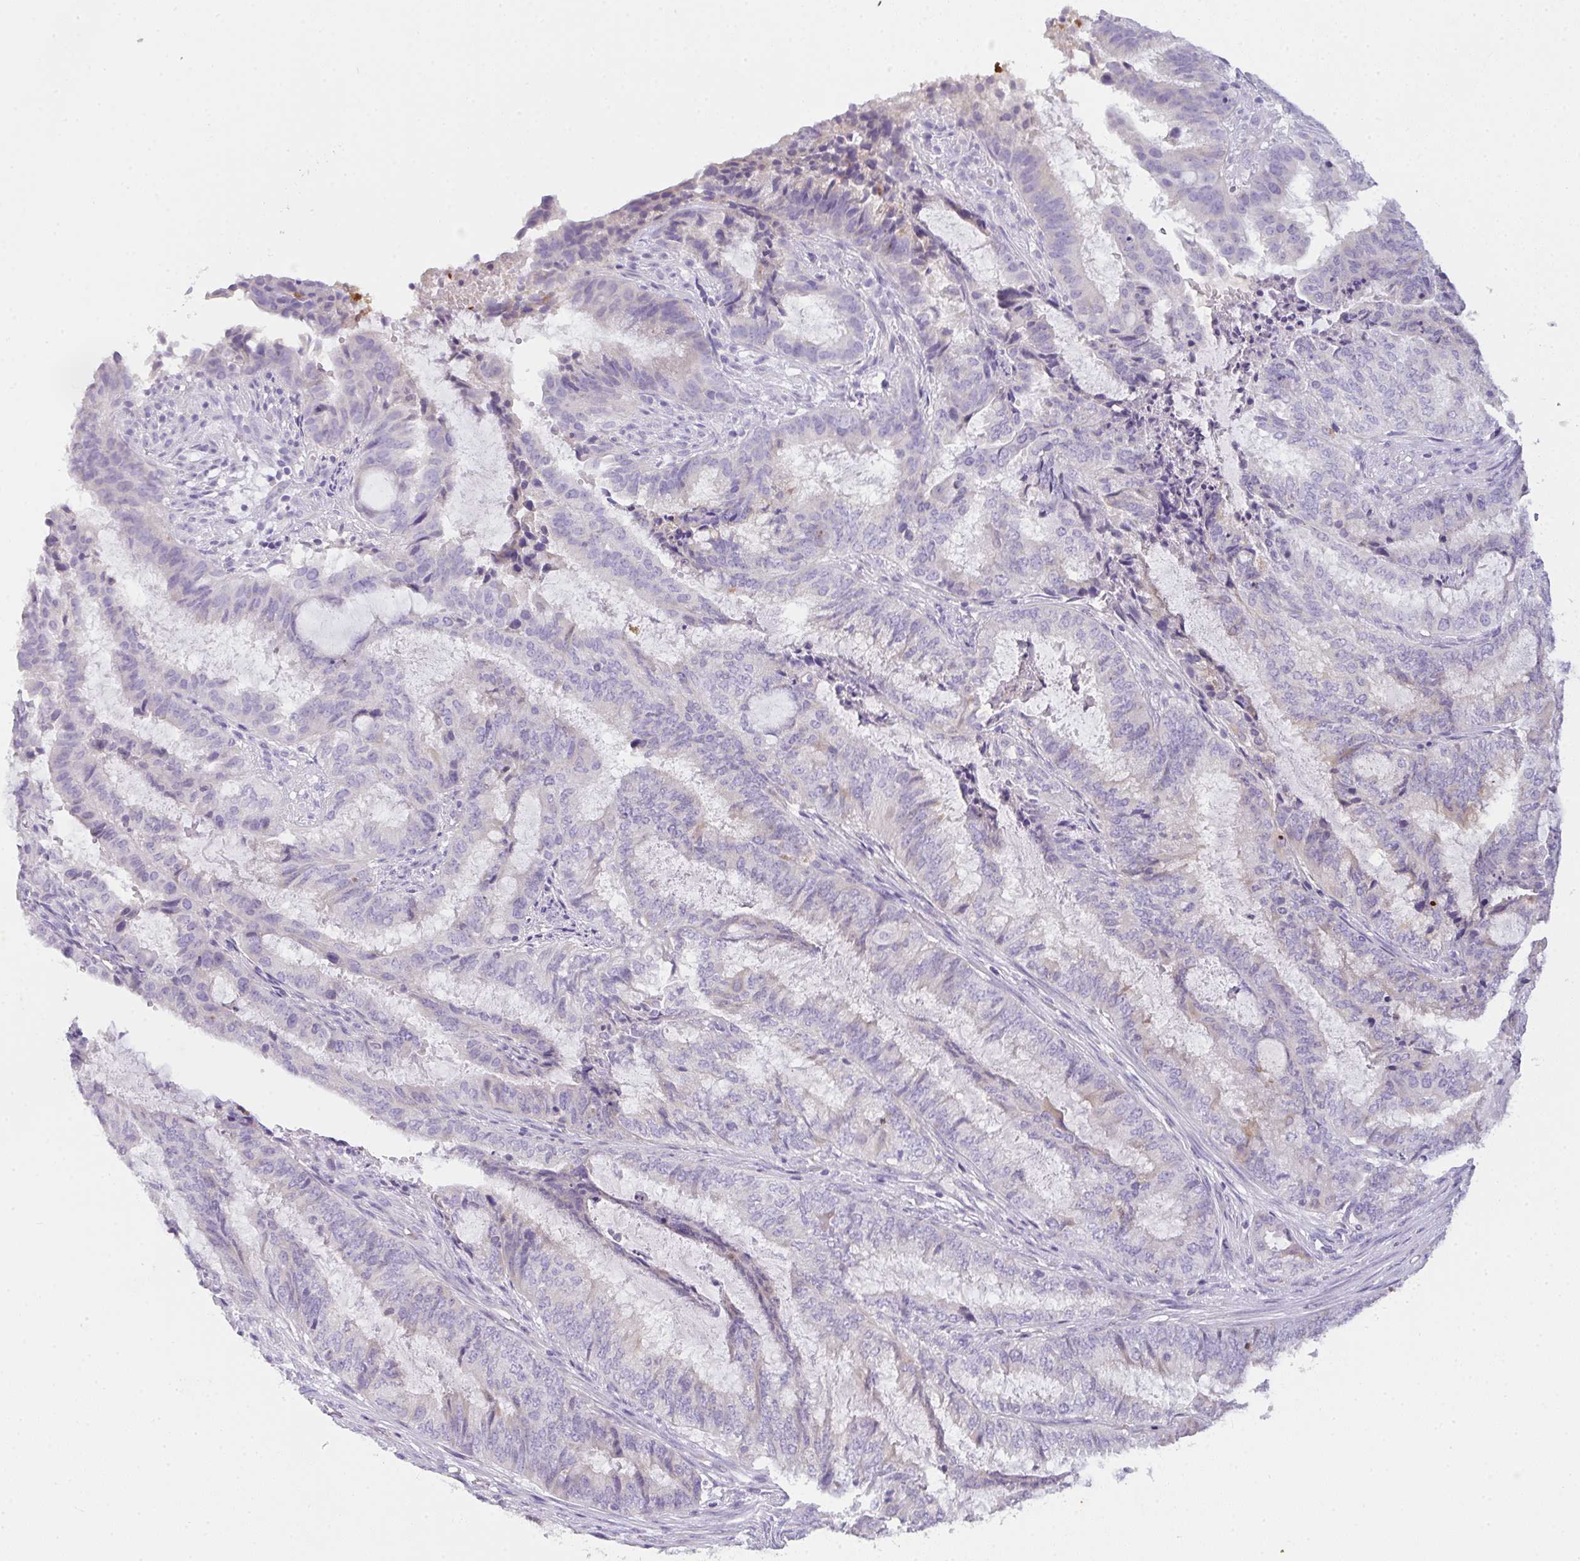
{"staining": {"intensity": "weak", "quantity": "25%-75%", "location": "cytoplasmic/membranous"}, "tissue": "endometrial cancer", "cell_type": "Tumor cells", "image_type": "cancer", "snomed": [{"axis": "morphology", "description": "Adenocarcinoma, NOS"}, {"axis": "topography", "description": "Endometrium"}], "caption": "Adenocarcinoma (endometrial) stained with a protein marker displays weak staining in tumor cells.", "gene": "COX7B", "patient": {"sex": "female", "age": 51}}